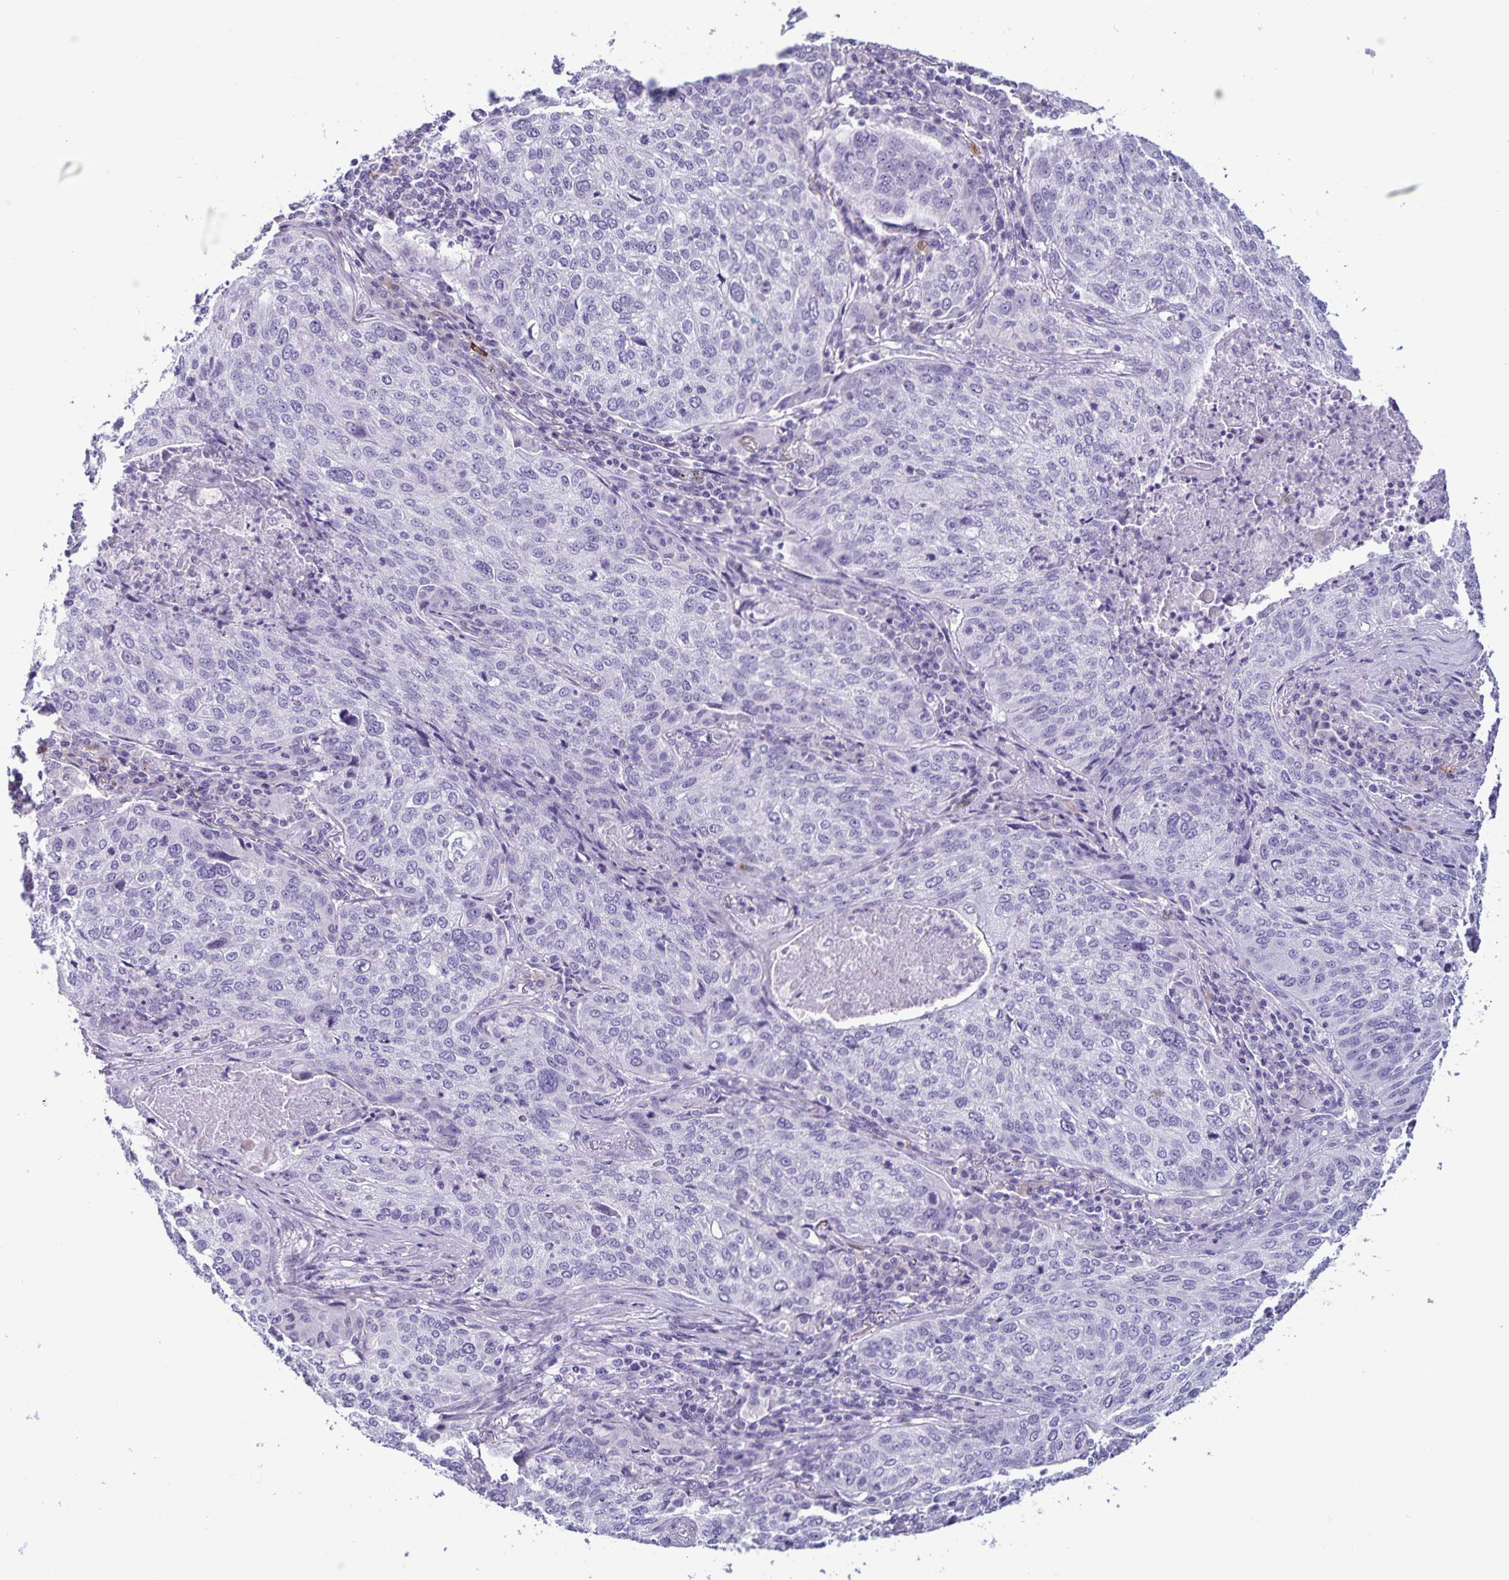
{"staining": {"intensity": "negative", "quantity": "none", "location": "none"}, "tissue": "lung cancer", "cell_type": "Tumor cells", "image_type": "cancer", "snomed": [{"axis": "morphology", "description": "Squamous cell carcinoma, NOS"}, {"axis": "topography", "description": "Lung"}], "caption": "Tumor cells are negative for protein expression in human lung cancer (squamous cell carcinoma). (Brightfield microscopy of DAB immunohistochemistry (IHC) at high magnification).", "gene": "IBTK", "patient": {"sex": "male", "age": 63}}